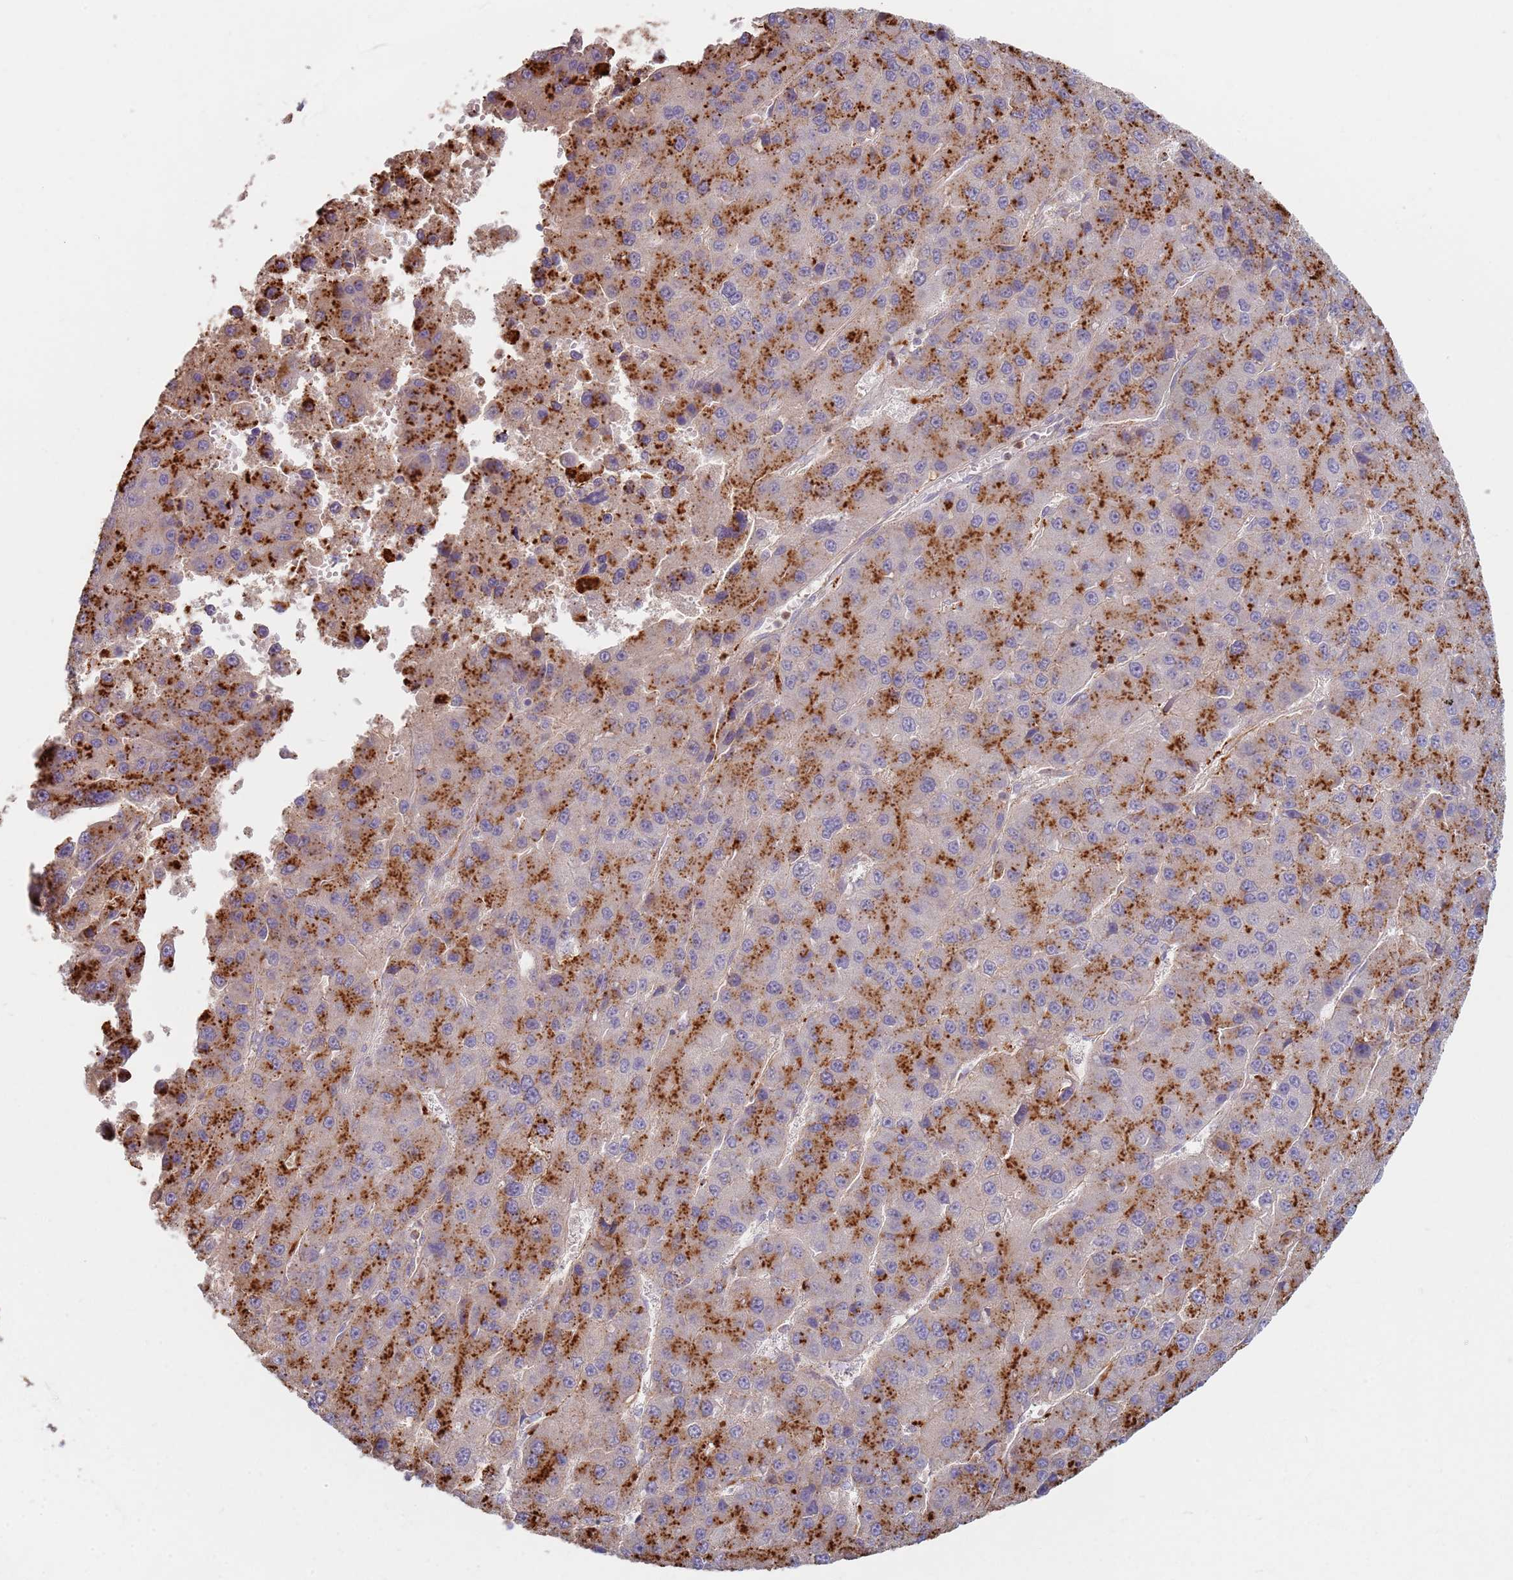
{"staining": {"intensity": "strong", "quantity": "25%-75%", "location": "cytoplasmic/membranous"}, "tissue": "liver cancer", "cell_type": "Tumor cells", "image_type": "cancer", "snomed": [{"axis": "morphology", "description": "Carcinoma, Hepatocellular, NOS"}, {"axis": "topography", "description": "Liver"}], "caption": "This histopathology image shows immunohistochemistry (IHC) staining of human liver cancer (hepatocellular carcinoma), with high strong cytoplasmic/membranous positivity in about 25%-75% of tumor cells.", "gene": "TMEM229B", "patient": {"sex": "female", "age": 73}}